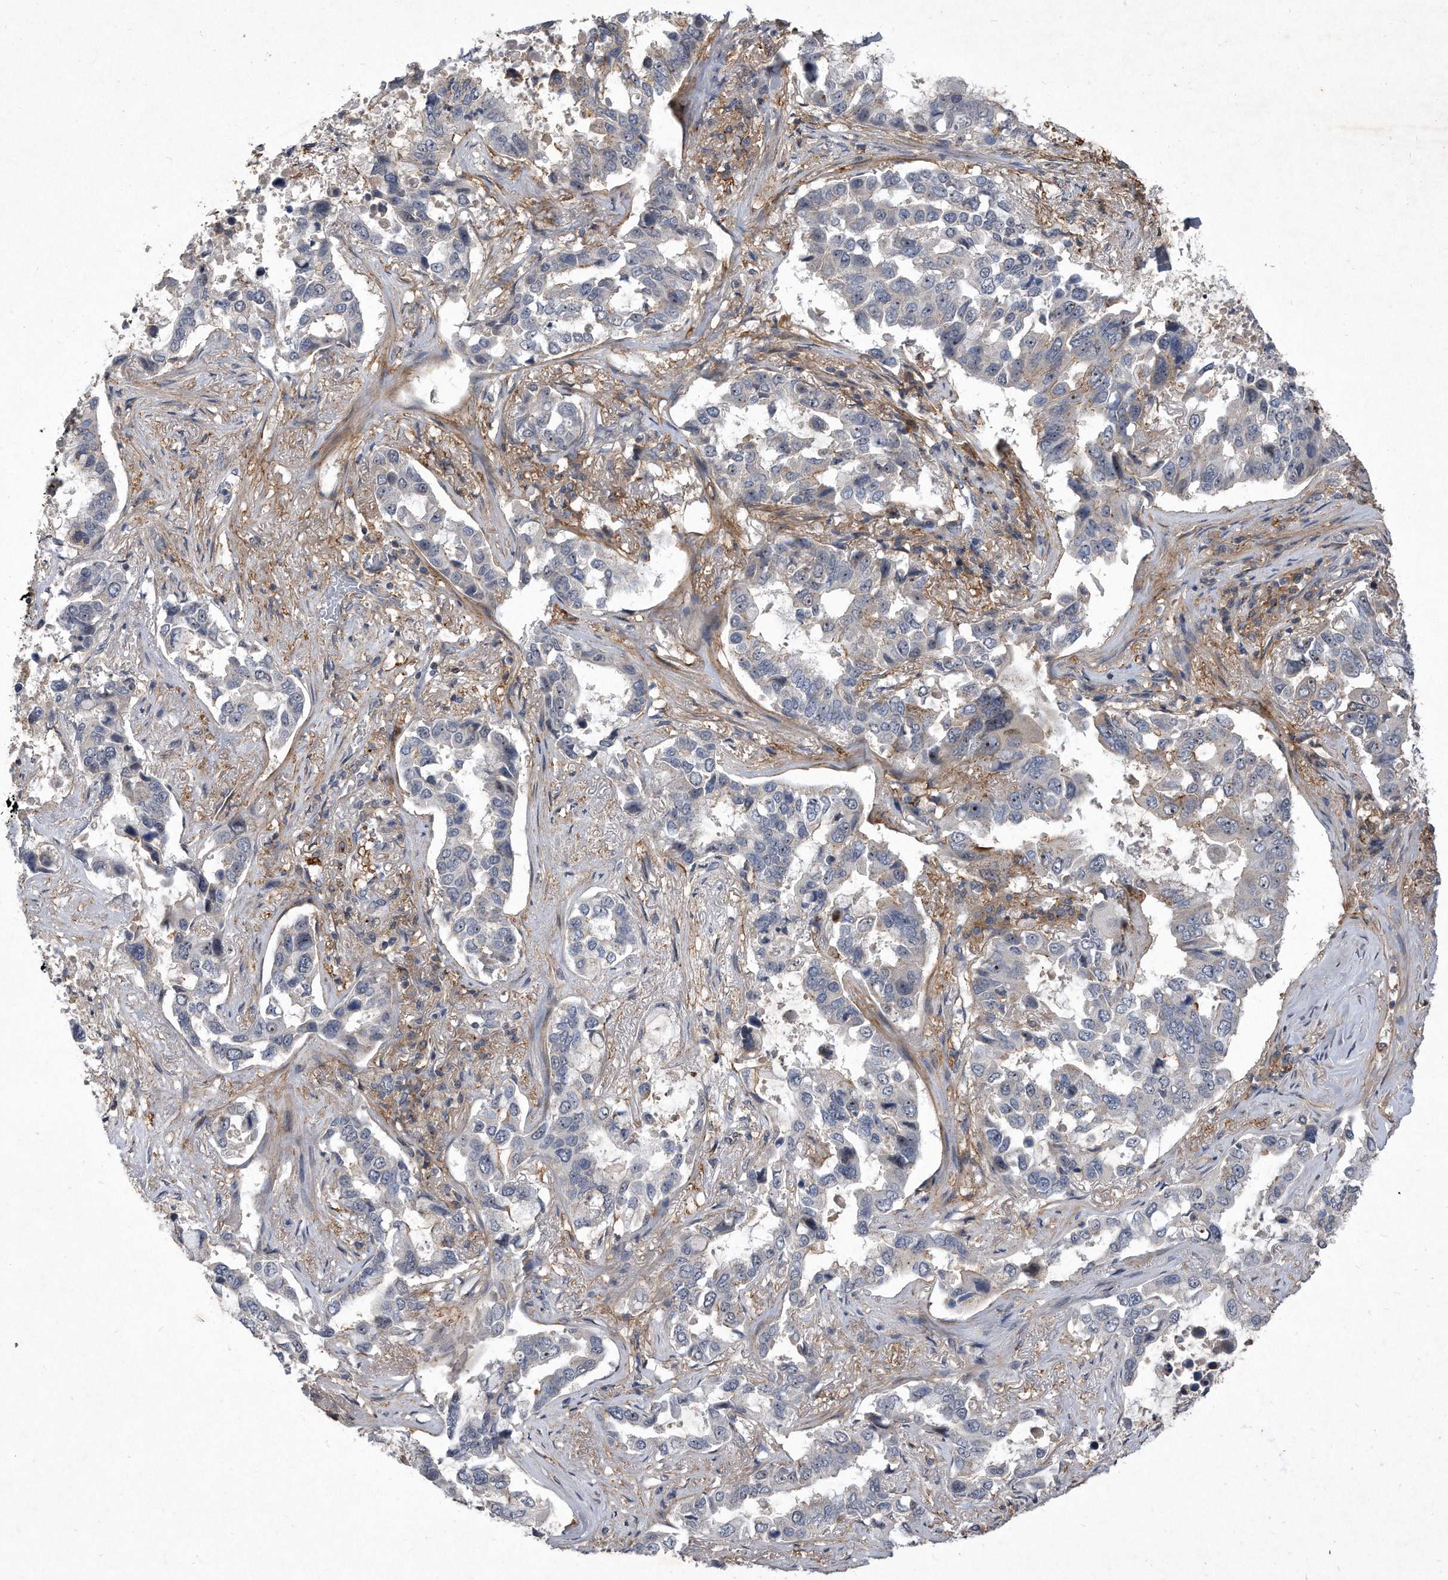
{"staining": {"intensity": "moderate", "quantity": "<25%", "location": "nuclear"}, "tissue": "lung cancer", "cell_type": "Tumor cells", "image_type": "cancer", "snomed": [{"axis": "morphology", "description": "Squamous cell carcinoma, NOS"}, {"axis": "topography", "description": "Lung"}], "caption": "Immunohistochemical staining of human lung squamous cell carcinoma reveals low levels of moderate nuclear expression in about <25% of tumor cells.", "gene": "PGBD2", "patient": {"sex": "male", "age": 66}}